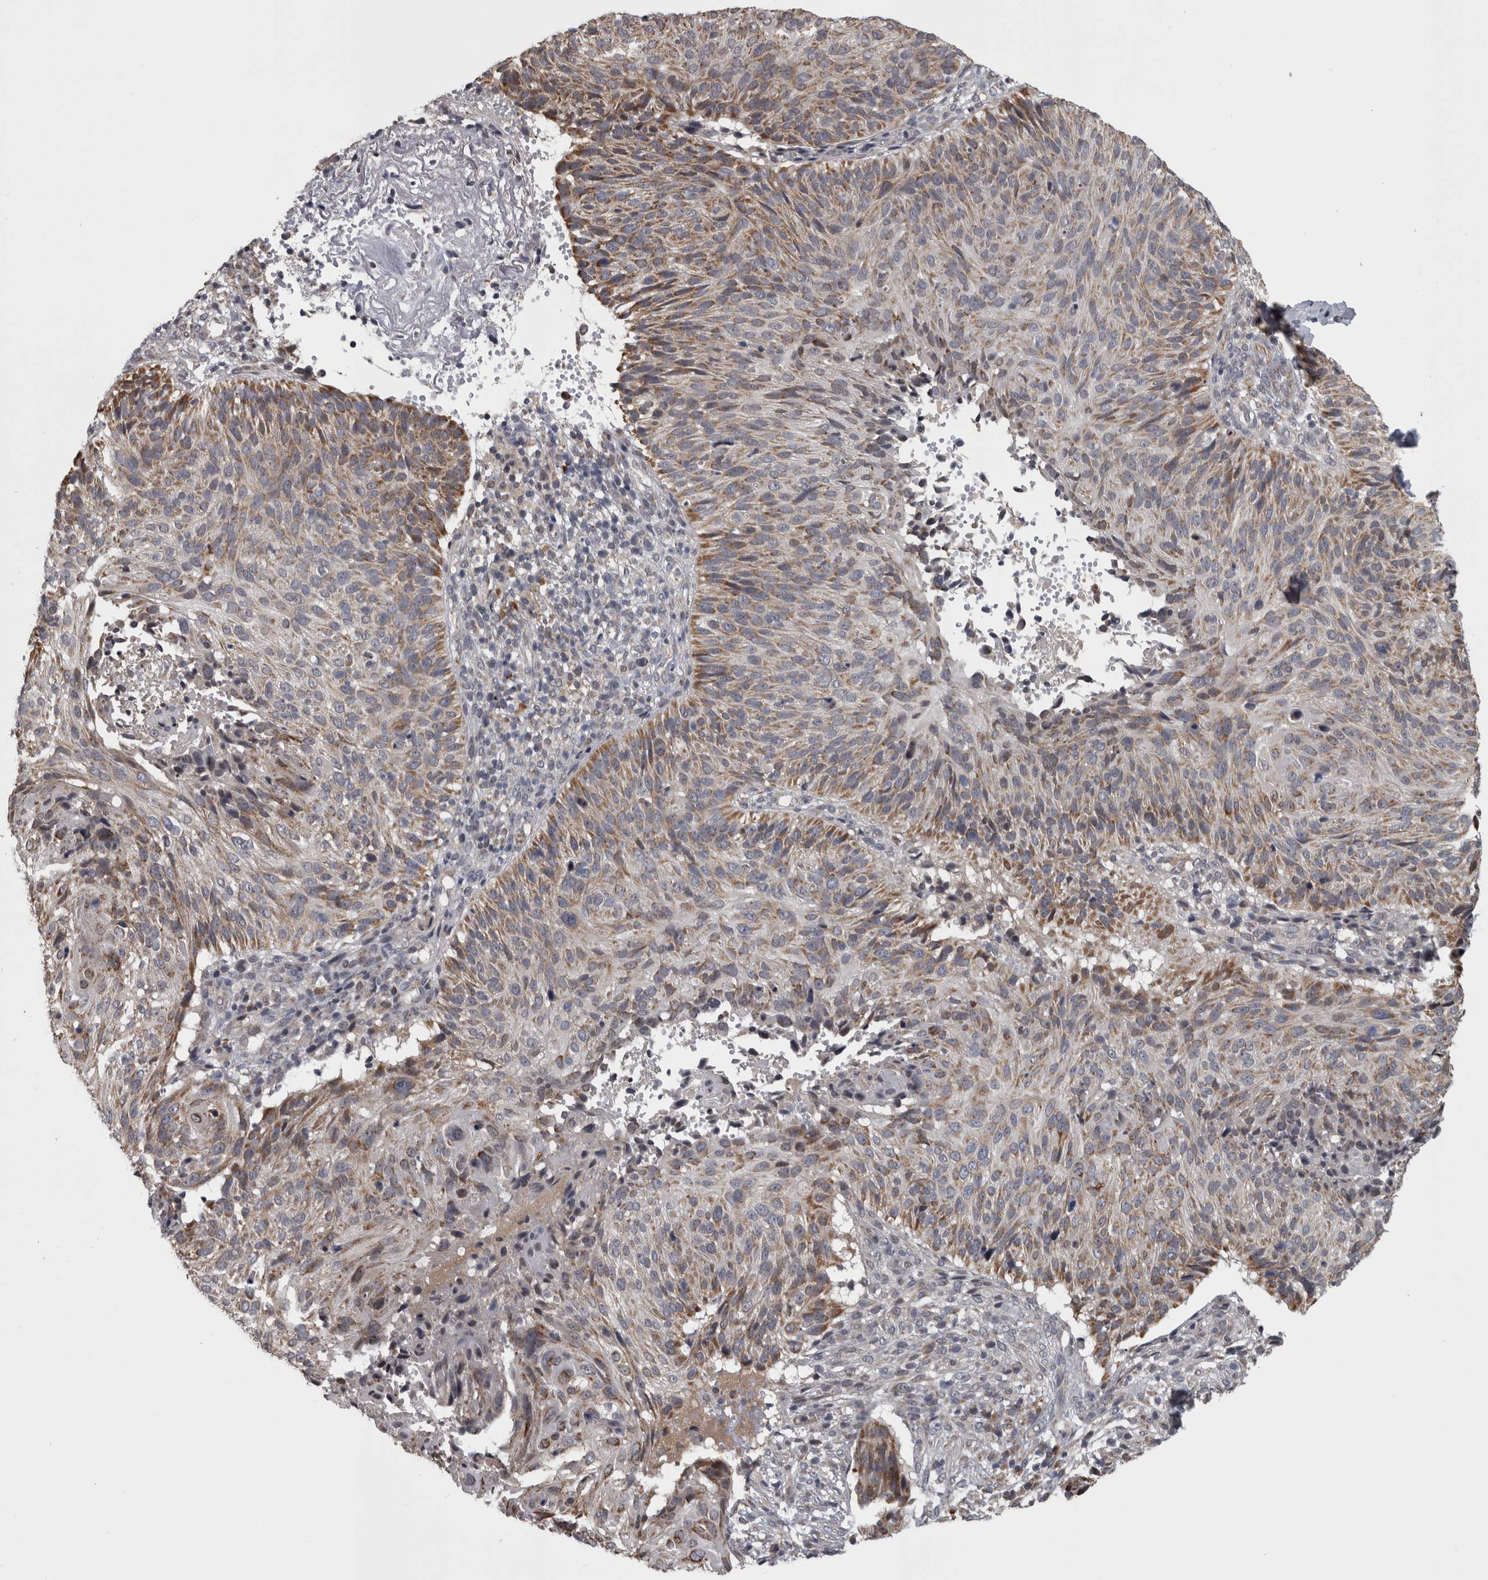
{"staining": {"intensity": "moderate", "quantity": ">75%", "location": "cytoplasmic/membranous"}, "tissue": "cervical cancer", "cell_type": "Tumor cells", "image_type": "cancer", "snomed": [{"axis": "morphology", "description": "Squamous cell carcinoma, NOS"}, {"axis": "topography", "description": "Cervix"}], "caption": "IHC (DAB) staining of cervical squamous cell carcinoma demonstrates moderate cytoplasmic/membranous protein positivity in approximately >75% of tumor cells.", "gene": "DBT", "patient": {"sex": "female", "age": 74}}